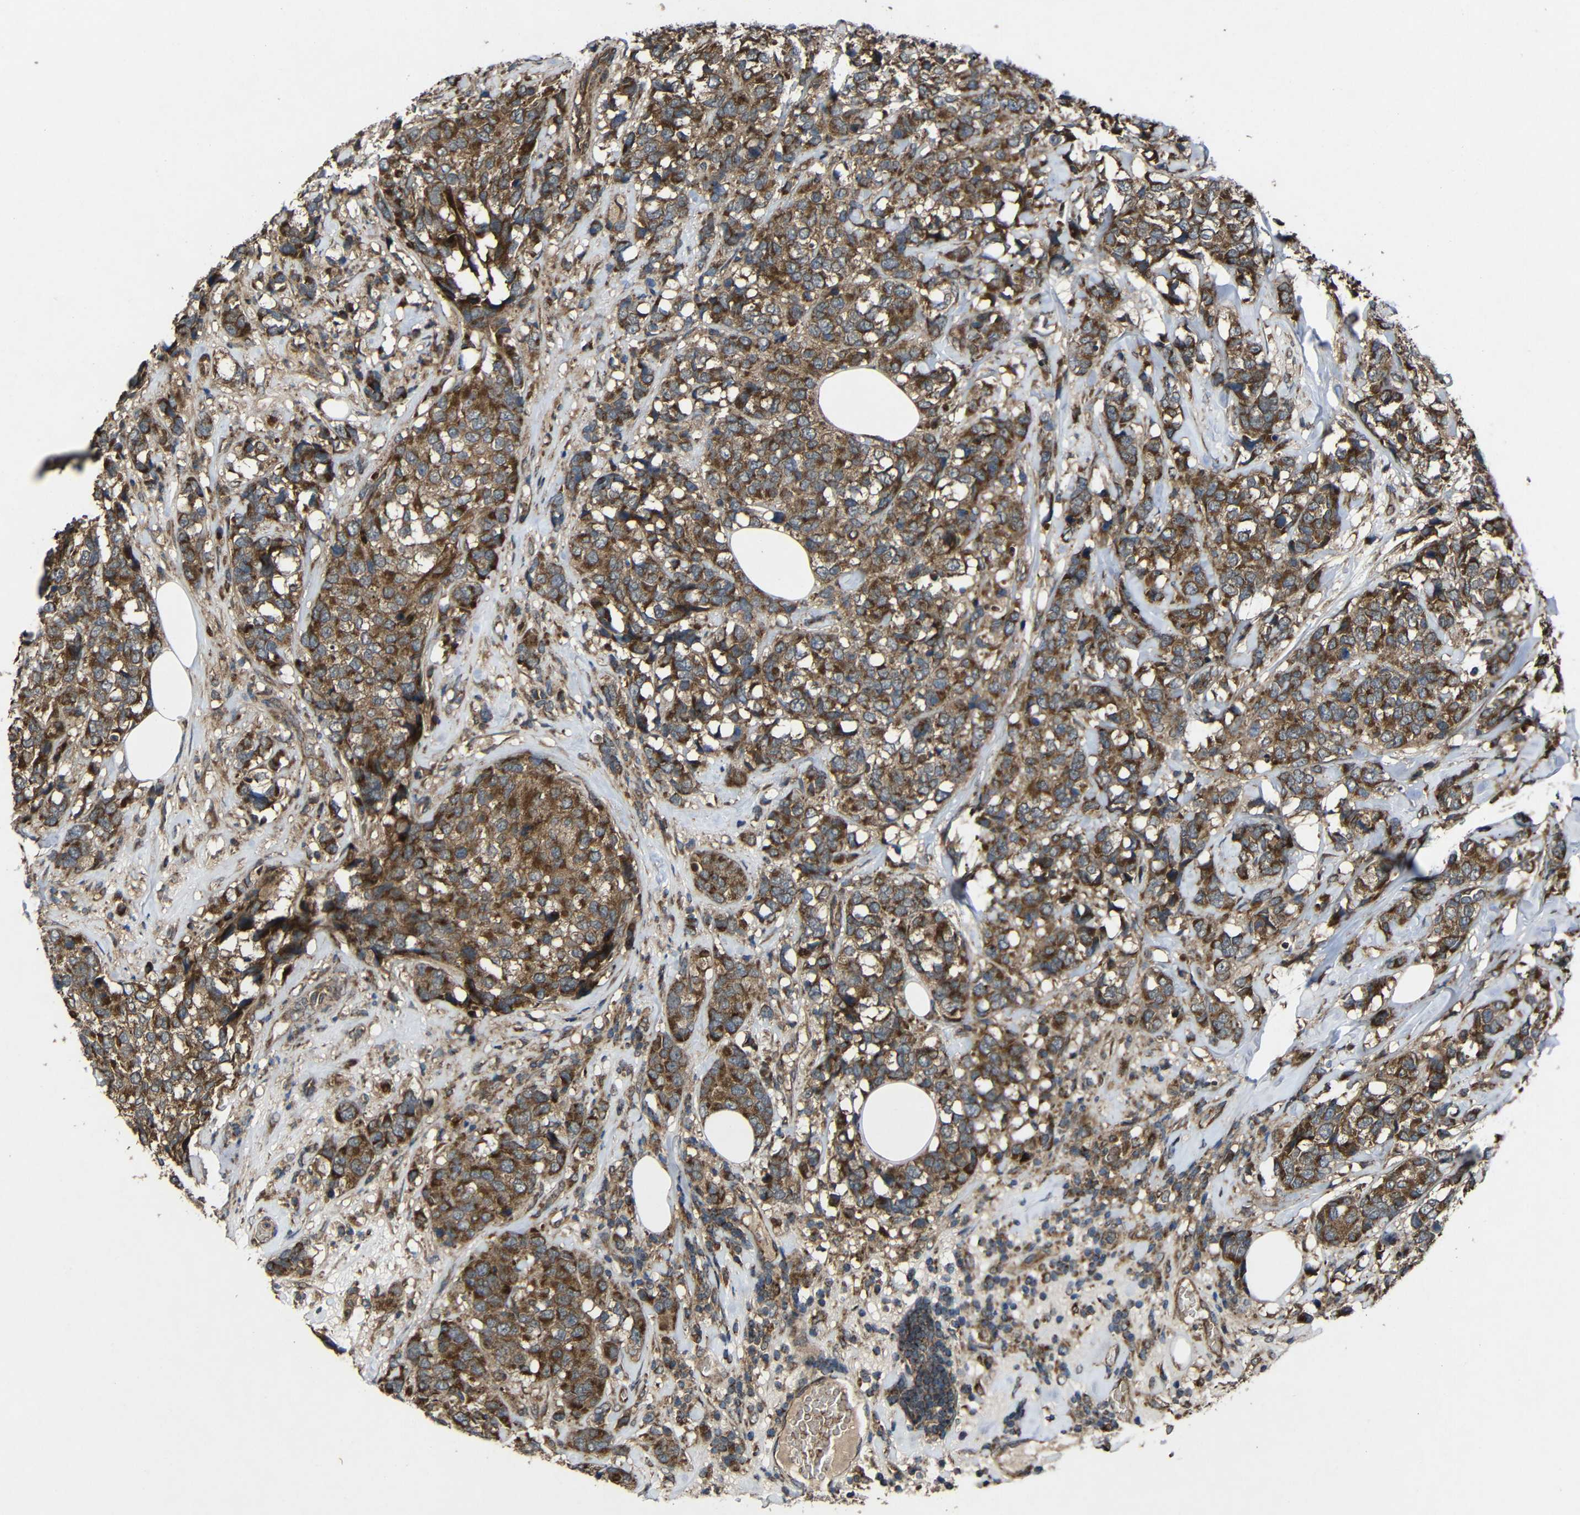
{"staining": {"intensity": "strong", "quantity": ">75%", "location": "cytoplasmic/membranous"}, "tissue": "breast cancer", "cell_type": "Tumor cells", "image_type": "cancer", "snomed": [{"axis": "morphology", "description": "Lobular carcinoma"}, {"axis": "topography", "description": "Breast"}], "caption": "Protein staining reveals strong cytoplasmic/membranous positivity in about >75% of tumor cells in lobular carcinoma (breast).", "gene": "C1GALT1", "patient": {"sex": "female", "age": 59}}